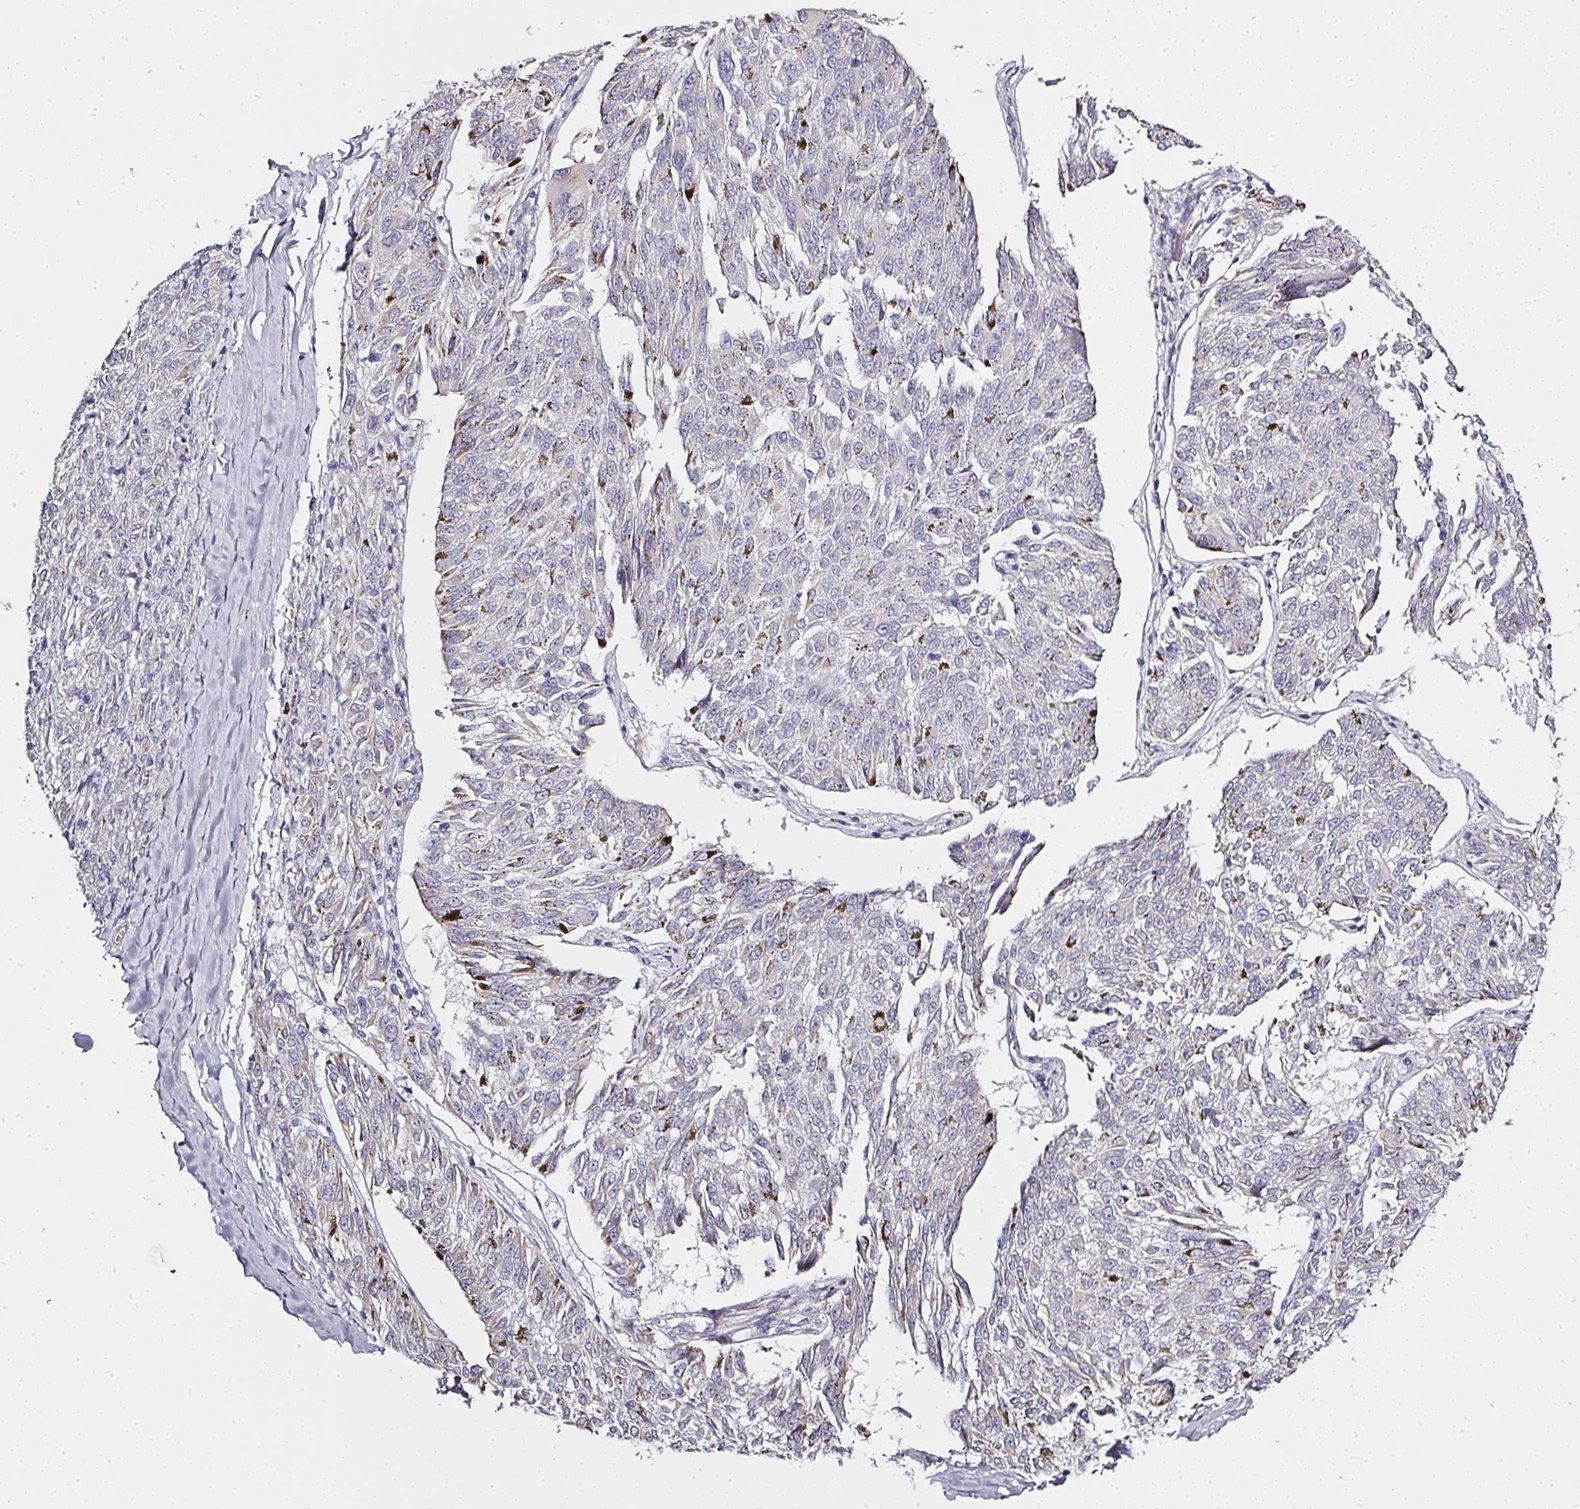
{"staining": {"intensity": "moderate", "quantity": "25%-75%", "location": "cytoplasmic/membranous"}, "tissue": "melanoma", "cell_type": "Tumor cells", "image_type": "cancer", "snomed": [{"axis": "morphology", "description": "Malignant melanoma, NOS"}, {"axis": "topography", "description": "Skin"}], "caption": "Protein expression analysis of human malignant melanoma reveals moderate cytoplasmic/membranous positivity in approximately 25%-75% of tumor cells. The staining is performed using DAB (3,3'-diaminobenzidine) brown chromogen to label protein expression. The nuclei are counter-stained blue using hematoxylin.", "gene": "ATP8B2", "patient": {"sex": "female", "age": 72}}